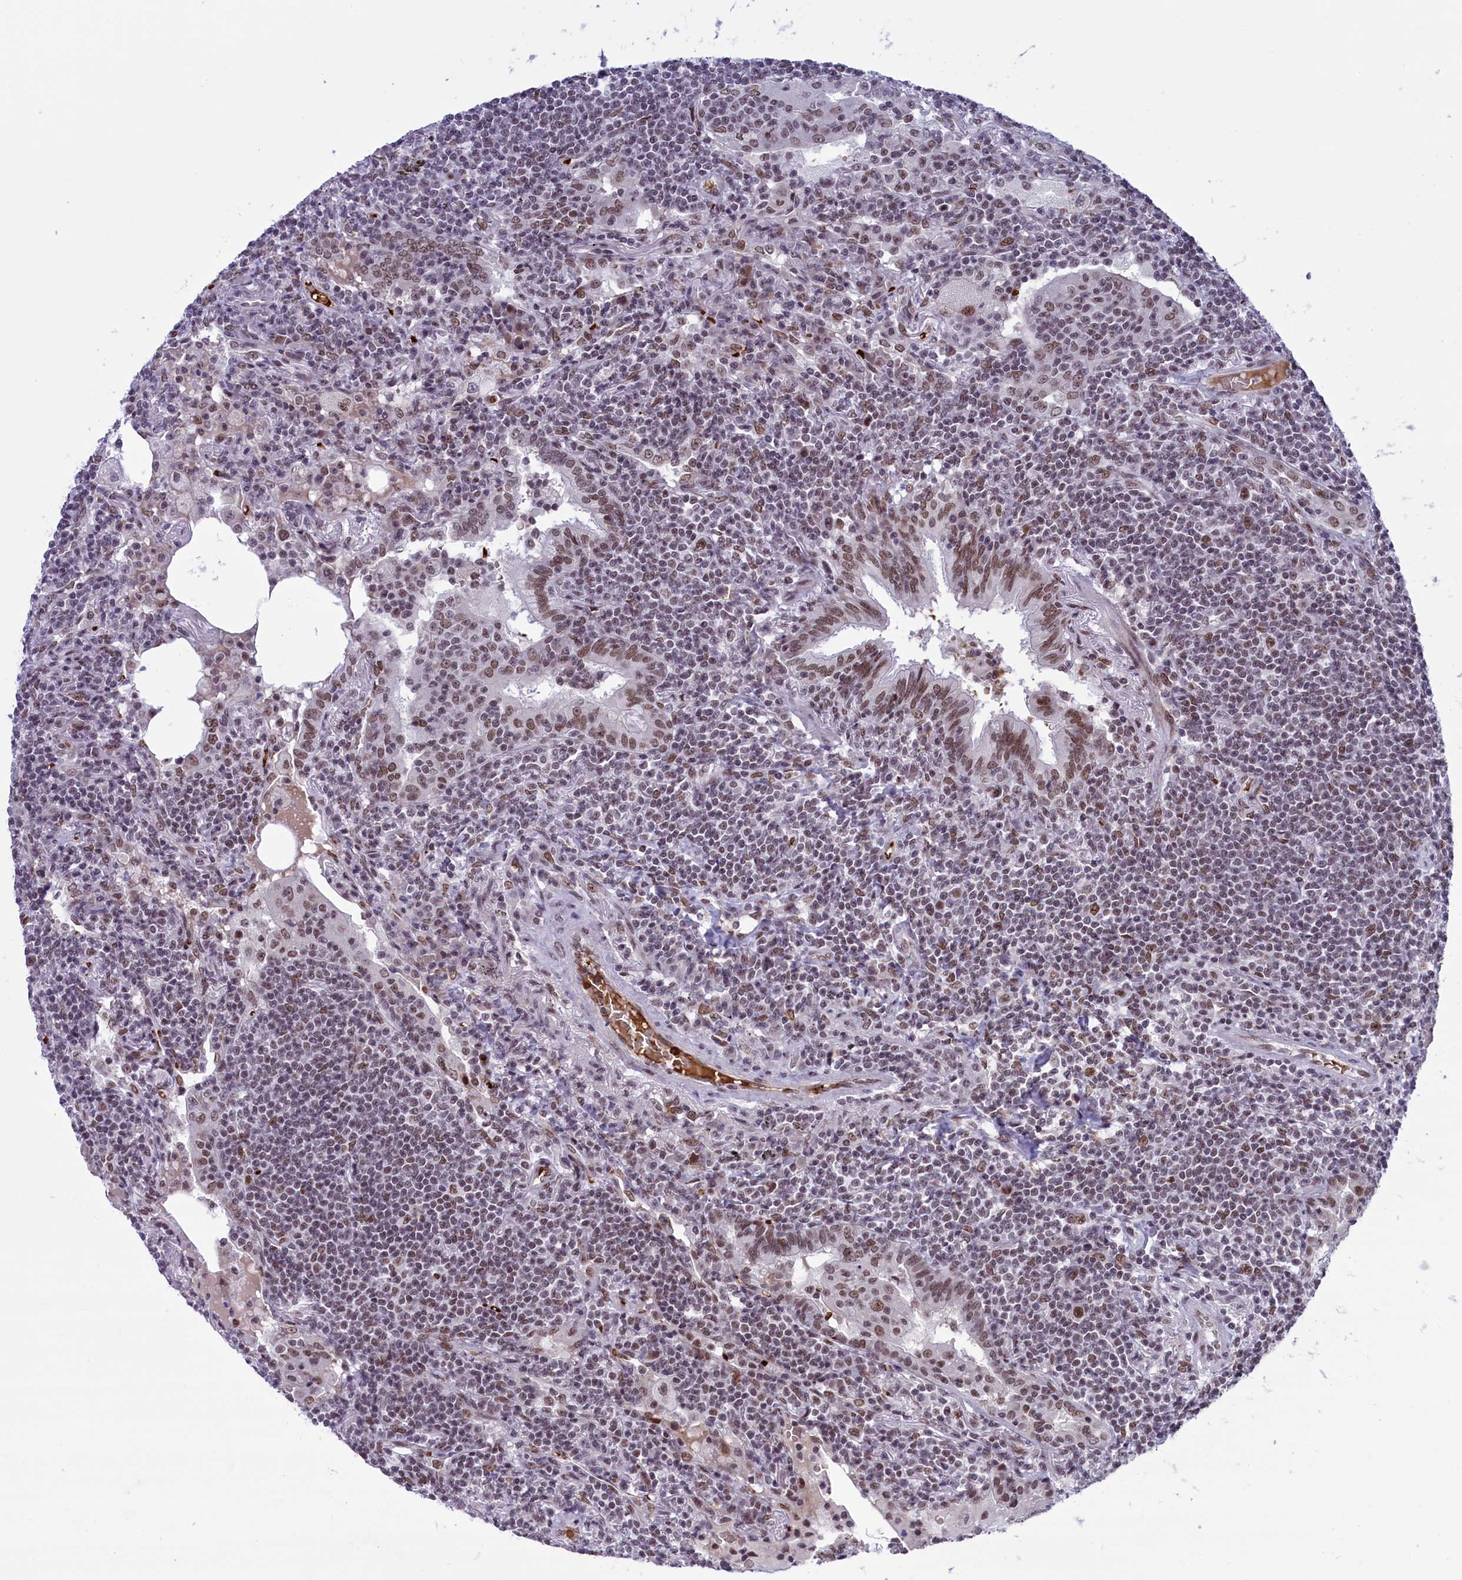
{"staining": {"intensity": "moderate", "quantity": "<25%", "location": "nuclear"}, "tissue": "lymphoma", "cell_type": "Tumor cells", "image_type": "cancer", "snomed": [{"axis": "morphology", "description": "Malignant lymphoma, non-Hodgkin's type, Low grade"}, {"axis": "topography", "description": "Lung"}], "caption": "Tumor cells reveal low levels of moderate nuclear expression in approximately <25% of cells in human lymphoma.", "gene": "MPHOSPH8", "patient": {"sex": "female", "age": 71}}